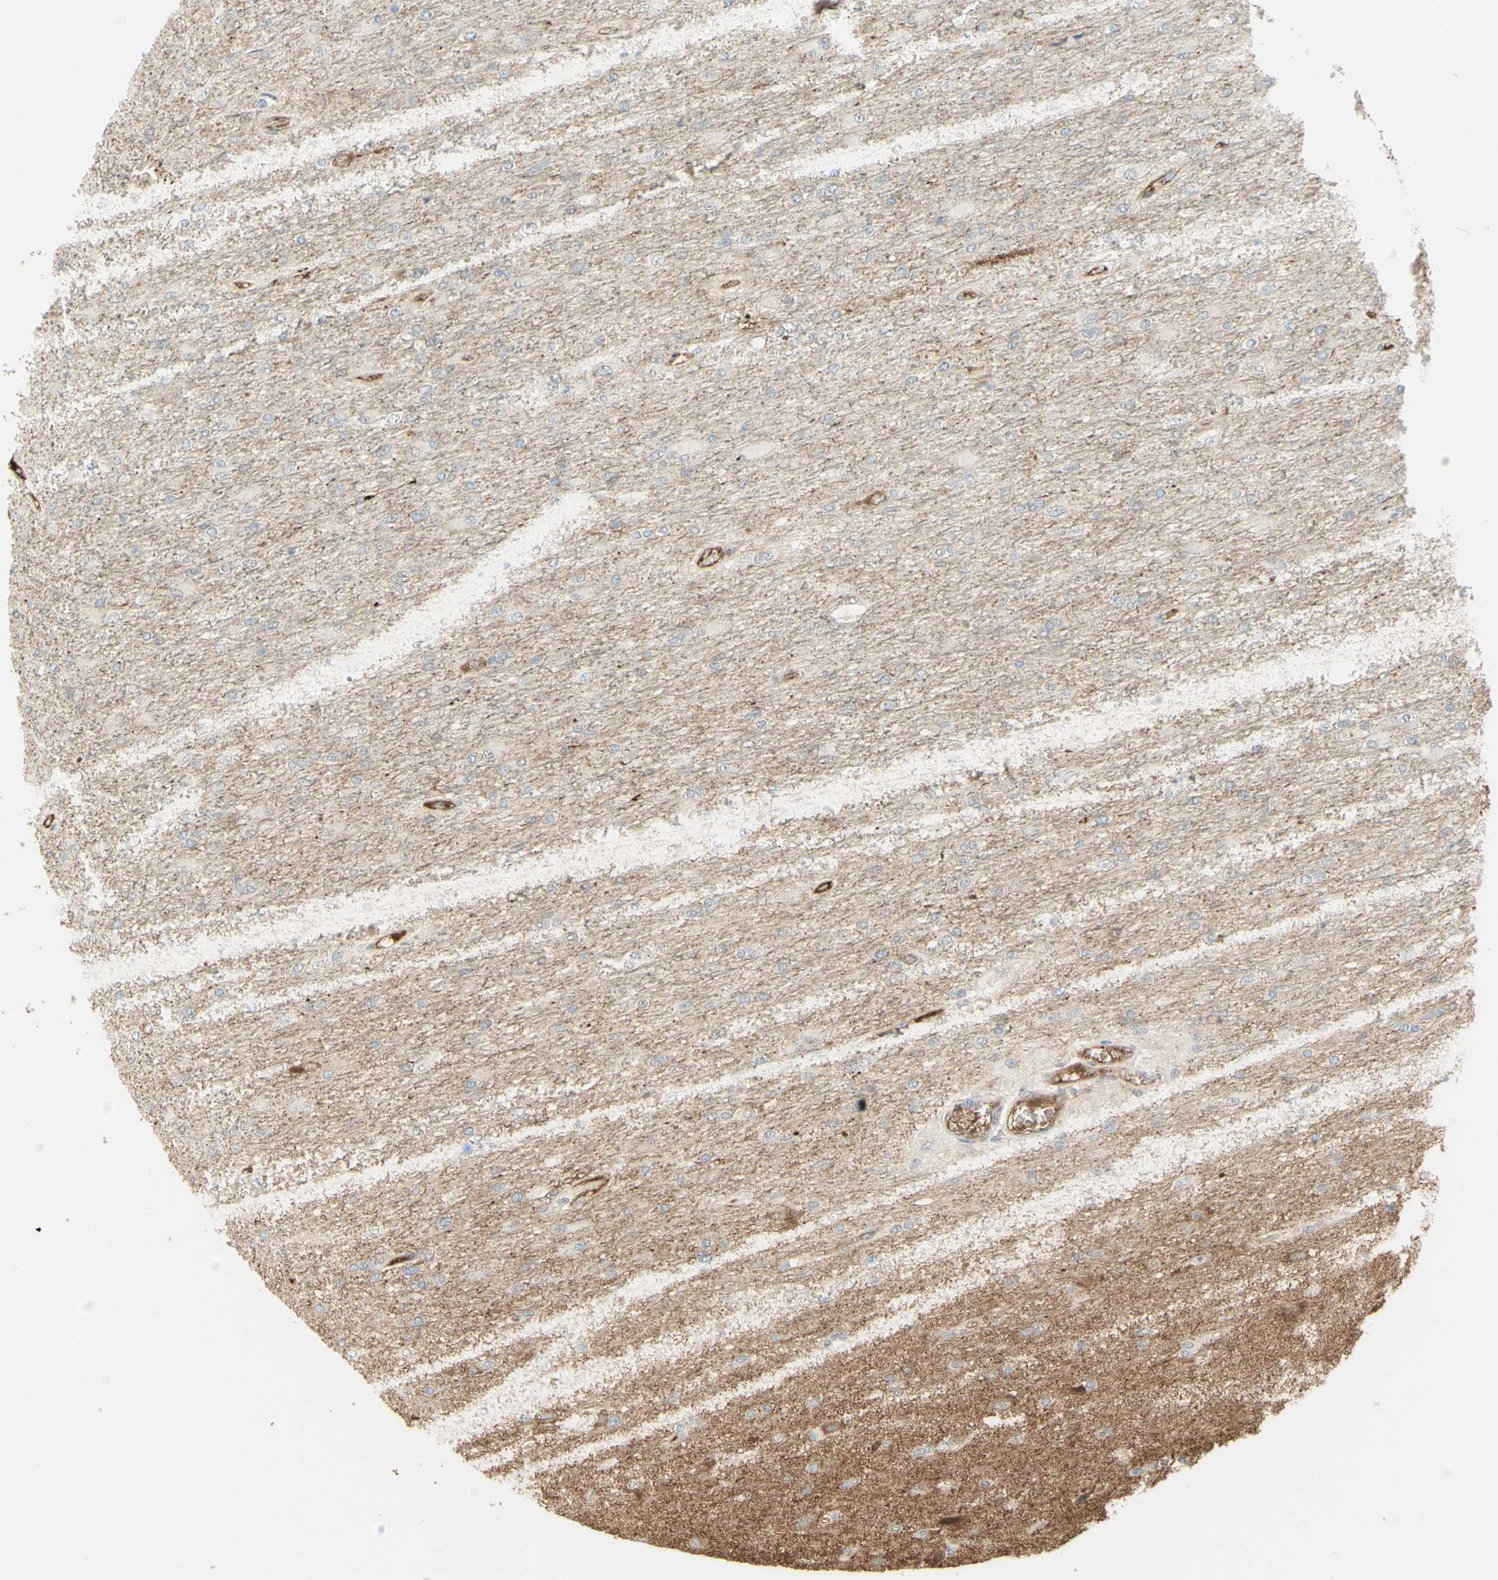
{"staining": {"intensity": "negative", "quantity": "none", "location": "none"}, "tissue": "glioma", "cell_type": "Tumor cells", "image_type": "cancer", "snomed": [{"axis": "morphology", "description": "Glioma, malignant, High grade"}, {"axis": "topography", "description": "Cerebral cortex"}], "caption": "Human malignant high-grade glioma stained for a protein using immunohistochemistry shows no staining in tumor cells.", "gene": "ANGPT2", "patient": {"sex": "female", "age": 36}}